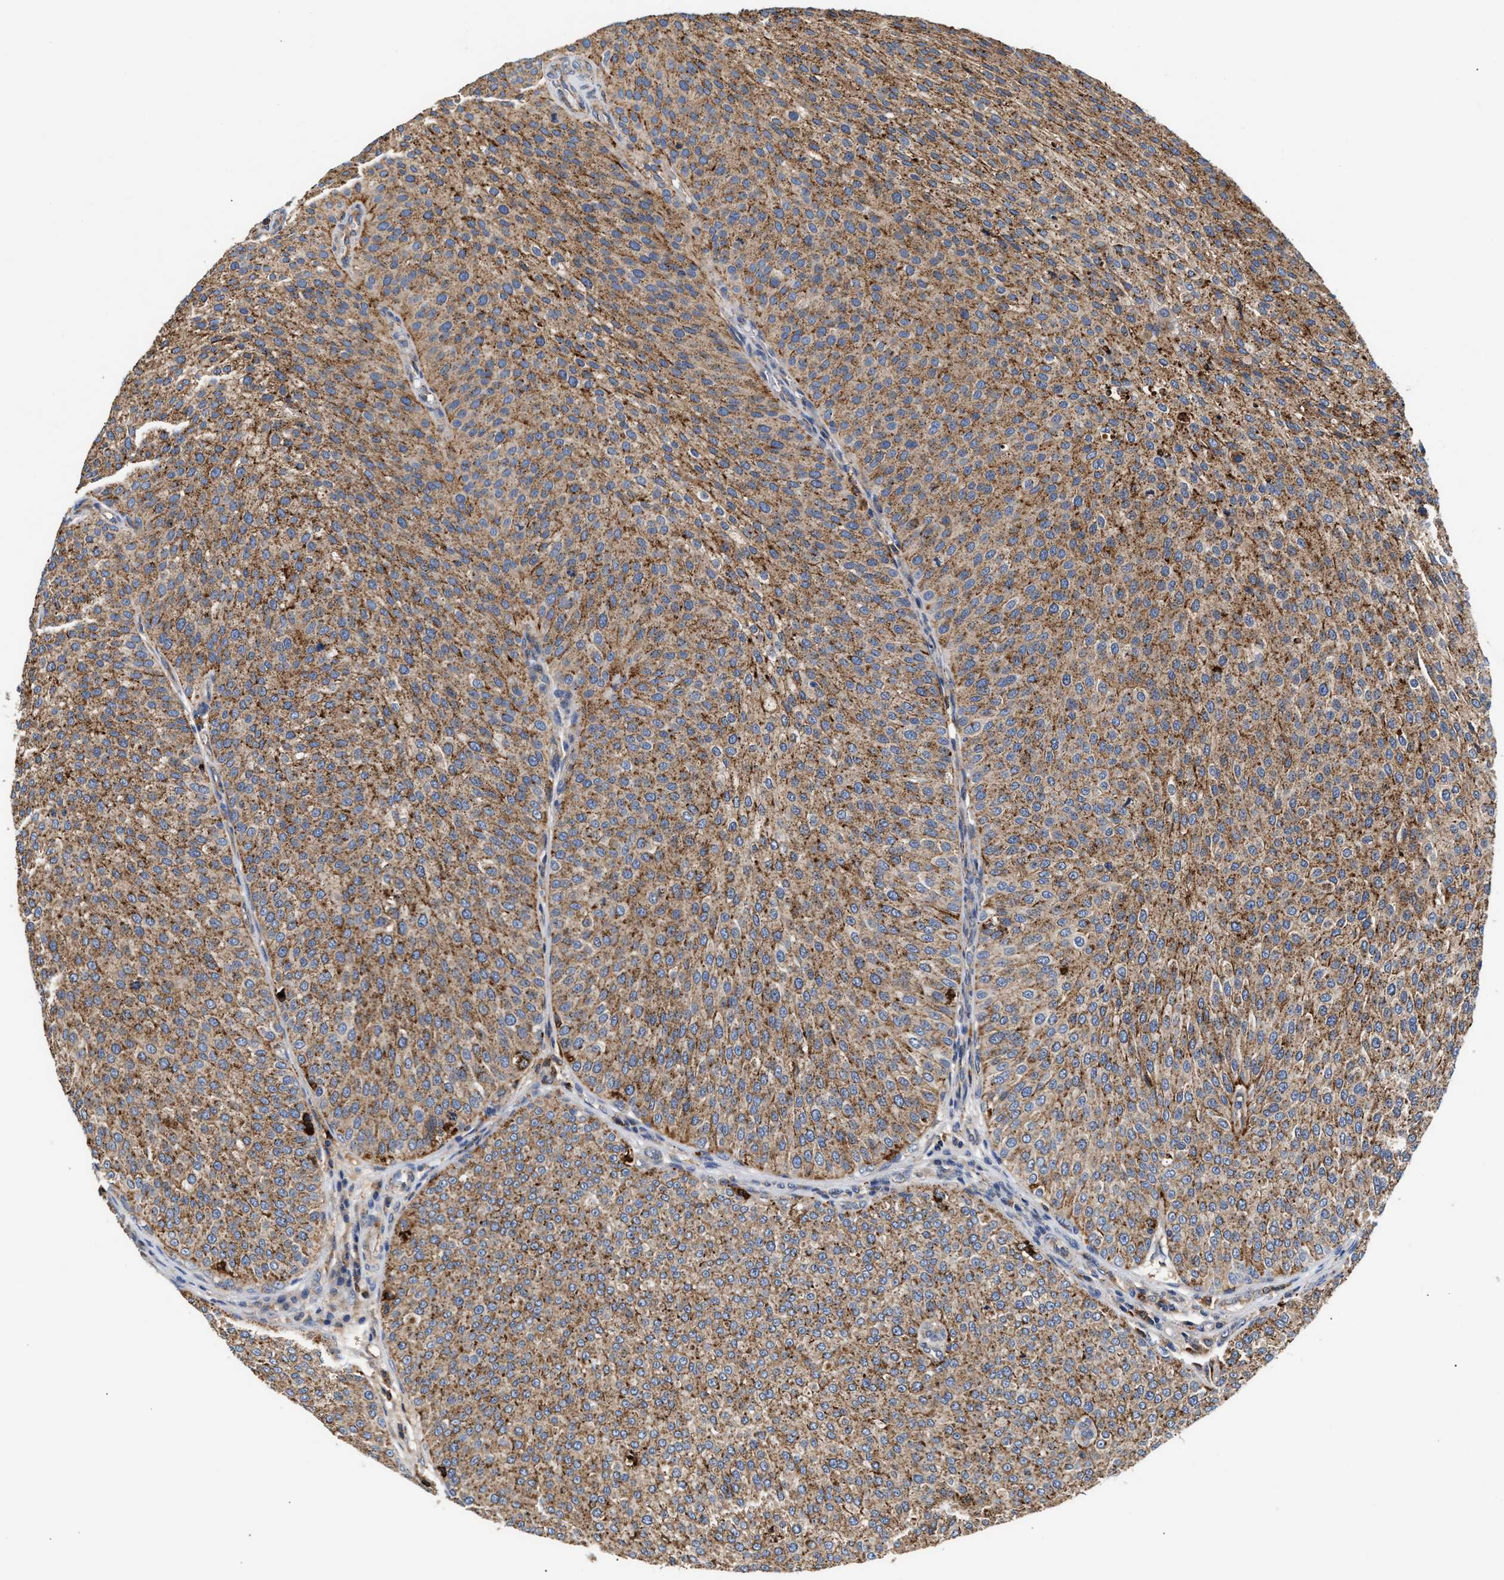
{"staining": {"intensity": "moderate", "quantity": ">75%", "location": "cytoplasmic/membranous"}, "tissue": "urothelial cancer", "cell_type": "Tumor cells", "image_type": "cancer", "snomed": [{"axis": "morphology", "description": "Urothelial carcinoma, Low grade"}, {"axis": "topography", "description": "Smooth muscle"}, {"axis": "topography", "description": "Urinary bladder"}], "caption": "This is a micrograph of immunohistochemistry staining of urothelial cancer, which shows moderate positivity in the cytoplasmic/membranous of tumor cells.", "gene": "CCDC146", "patient": {"sex": "male", "age": 60}}